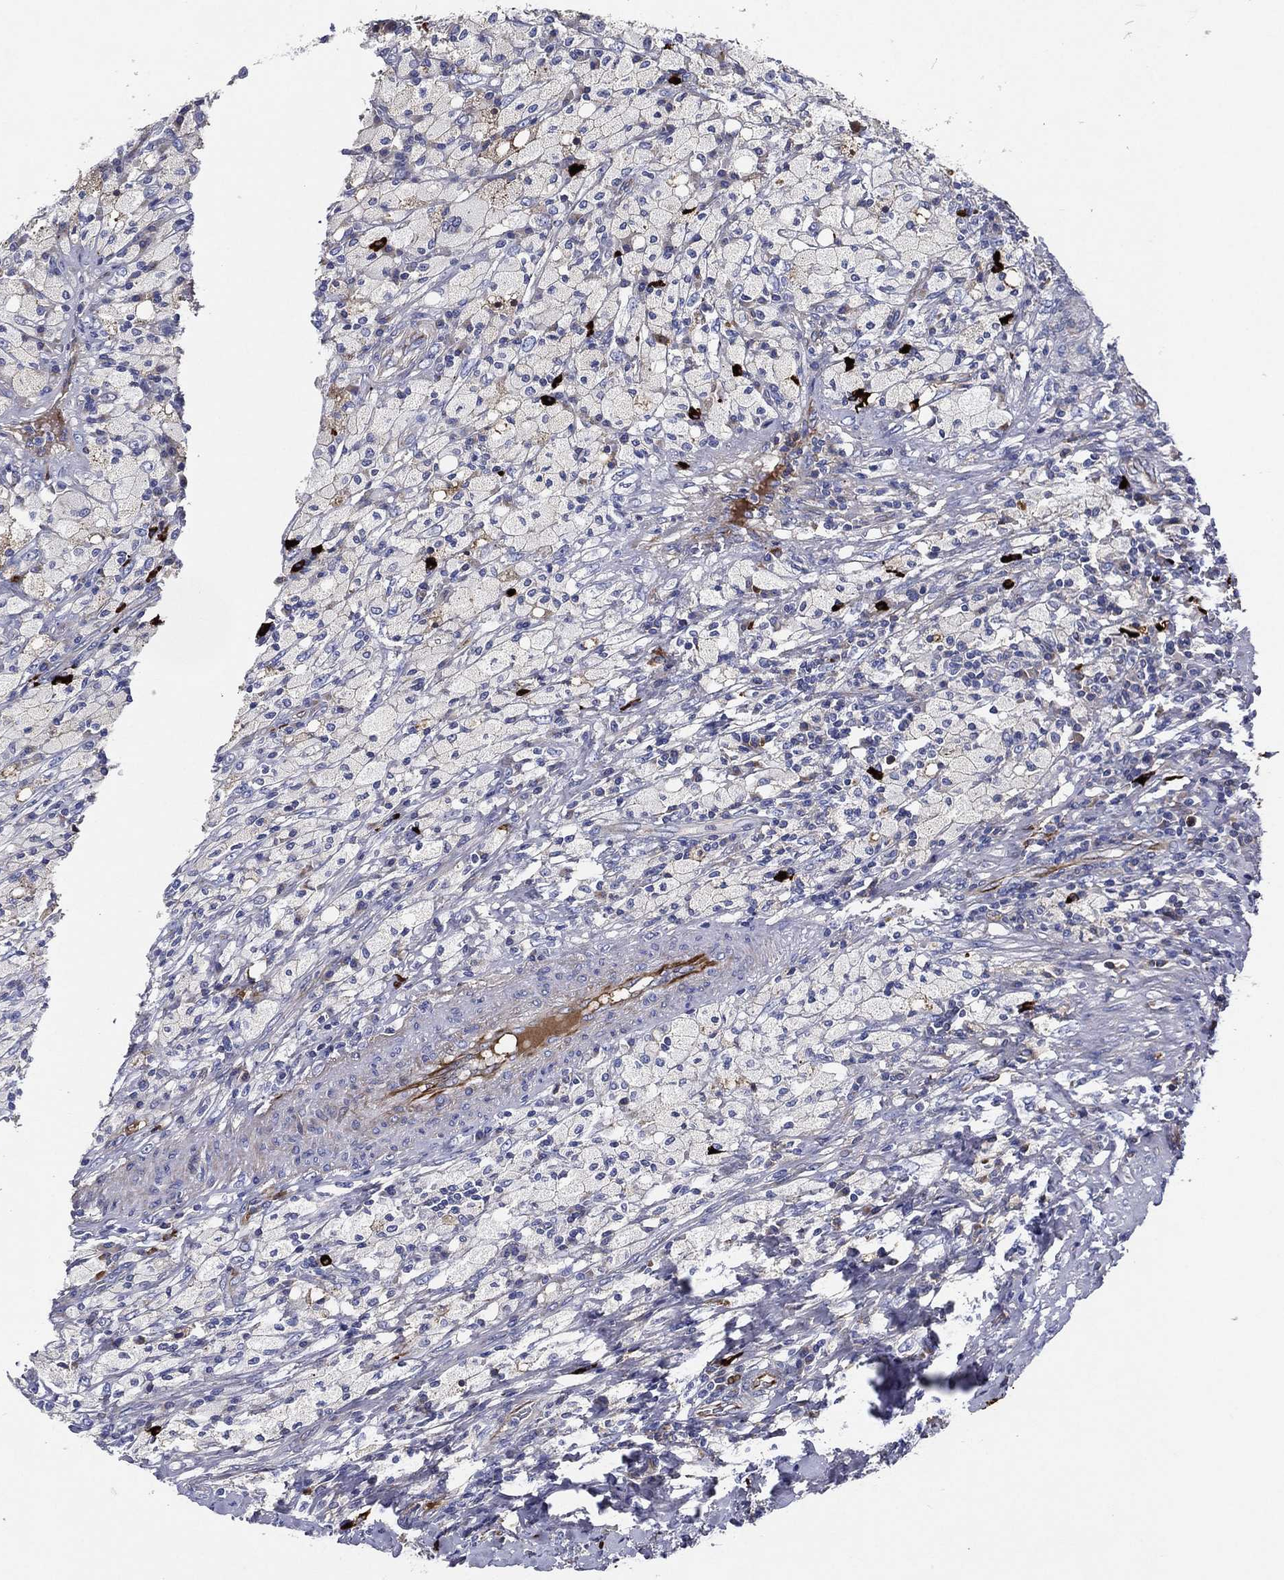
{"staining": {"intensity": "negative", "quantity": "none", "location": "none"}, "tissue": "testis cancer", "cell_type": "Tumor cells", "image_type": "cancer", "snomed": [{"axis": "morphology", "description": "Necrosis, NOS"}, {"axis": "morphology", "description": "Carcinoma, Embryonal, NOS"}, {"axis": "topography", "description": "Testis"}], "caption": "An immunohistochemistry micrograph of testis embryonal carcinoma is shown. There is no staining in tumor cells of testis embryonal carcinoma.", "gene": "TMPRSS11D", "patient": {"sex": "male", "age": 19}}